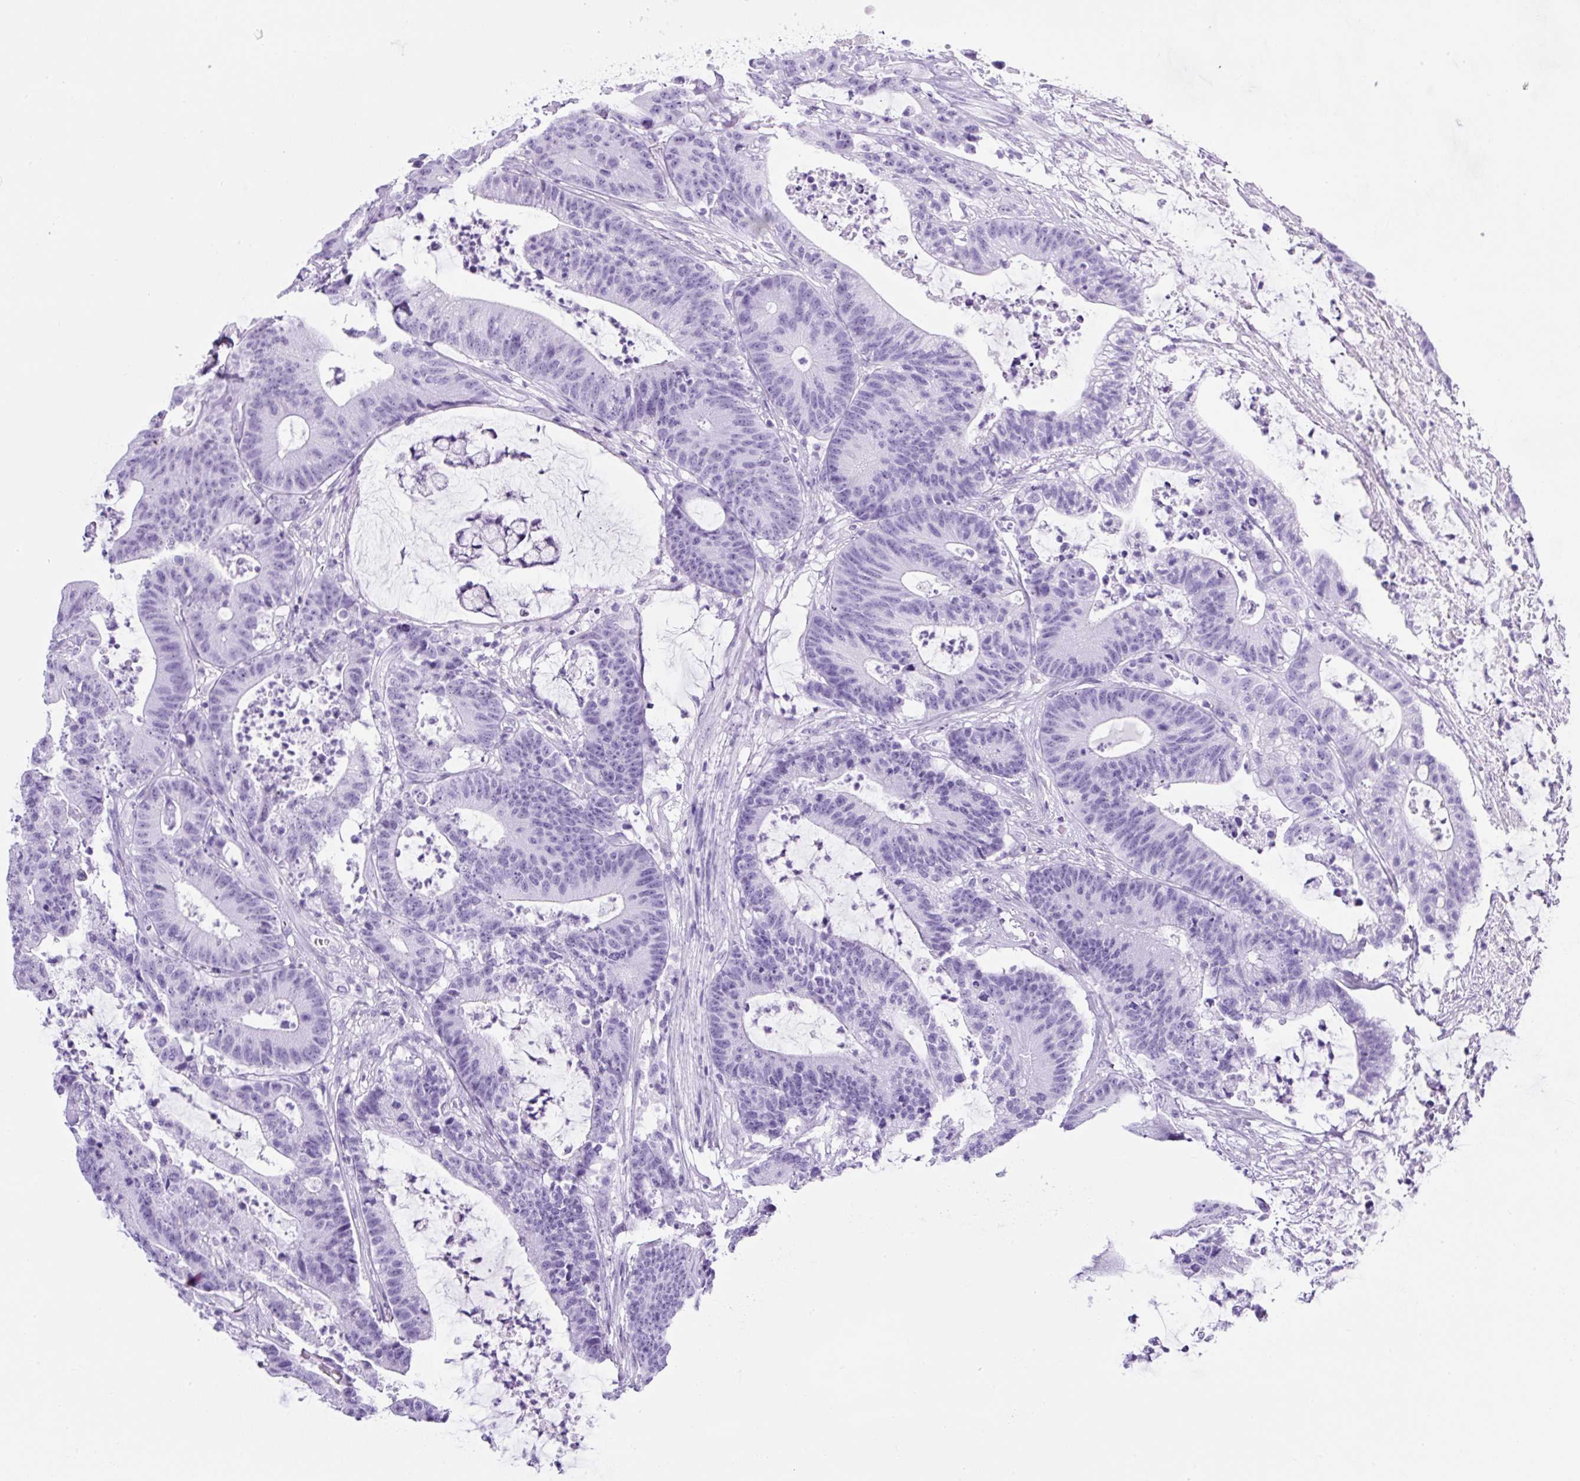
{"staining": {"intensity": "negative", "quantity": "none", "location": "none"}, "tissue": "colorectal cancer", "cell_type": "Tumor cells", "image_type": "cancer", "snomed": [{"axis": "morphology", "description": "Adenocarcinoma, NOS"}, {"axis": "topography", "description": "Colon"}], "caption": "High magnification brightfield microscopy of adenocarcinoma (colorectal) stained with DAB (brown) and counterstained with hematoxylin (blue): tumor cells show no significant expression. (DAB (3,3'-diaminobenzidine) IHC visualized using brightfield microscopy, high magnification).", "gene": "TMEM200B", "patient": {"sex": "female", "age": 84}}